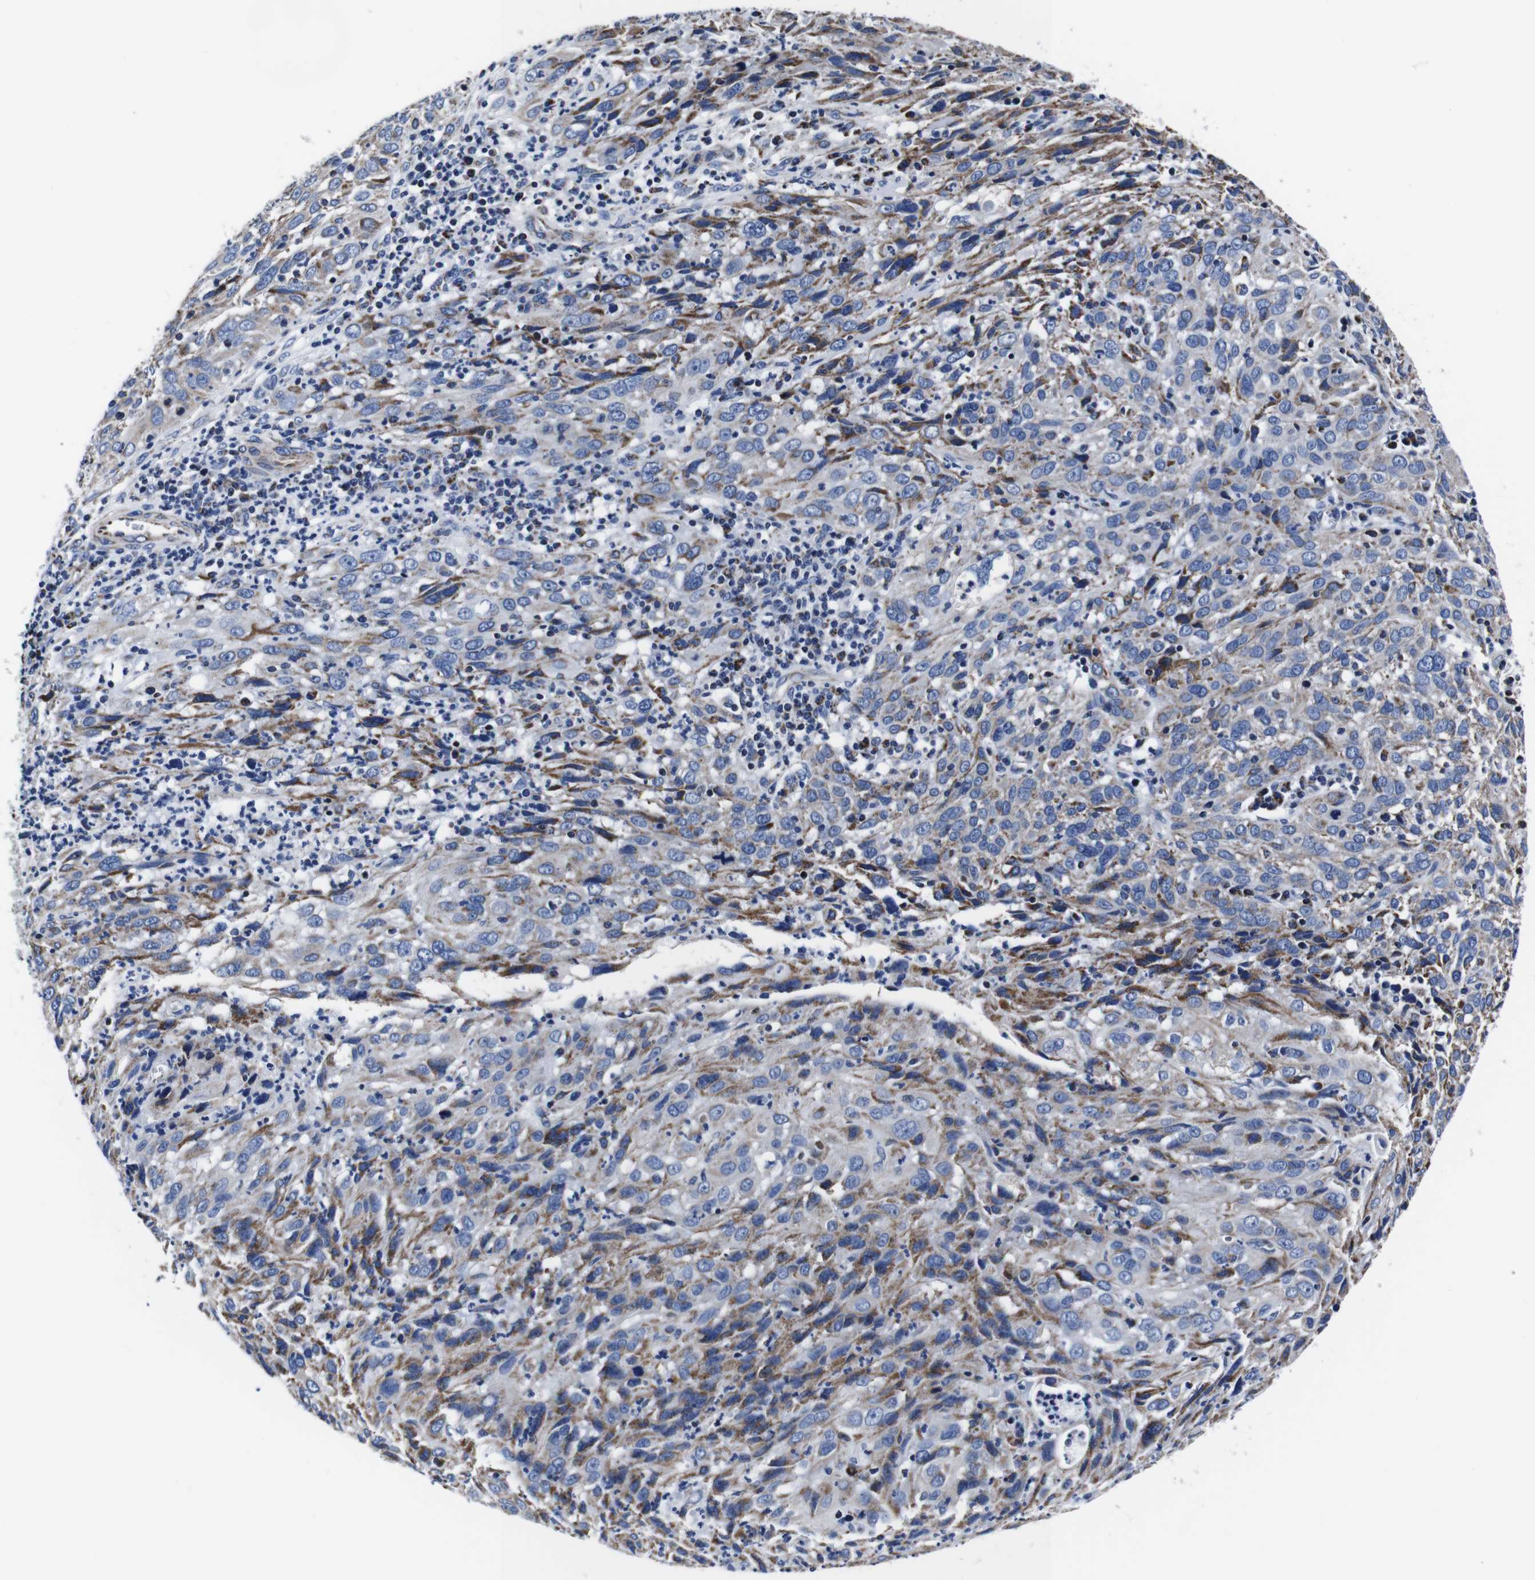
{"staining": {"intensity": "negative", "quantity": "none", "location": "none"}, "tissue": "cervical cancer", "cell_type": "Tumor cells", "image_type": "cancer", "snomed": [{"axis": "morphology", "description": "Squamous cell carcinoma, NOS"}, {"axis": "topography", "description": "Cervix"}], "caption": "Tumor cells show no significant positivity in squamous cell carcinoma (cervical). (DAB immunohistochemistry visualized using brightfield microscopy, high magnification).", "gene": "FKBP9", "patient": {"sex": "female", "age": 32}}